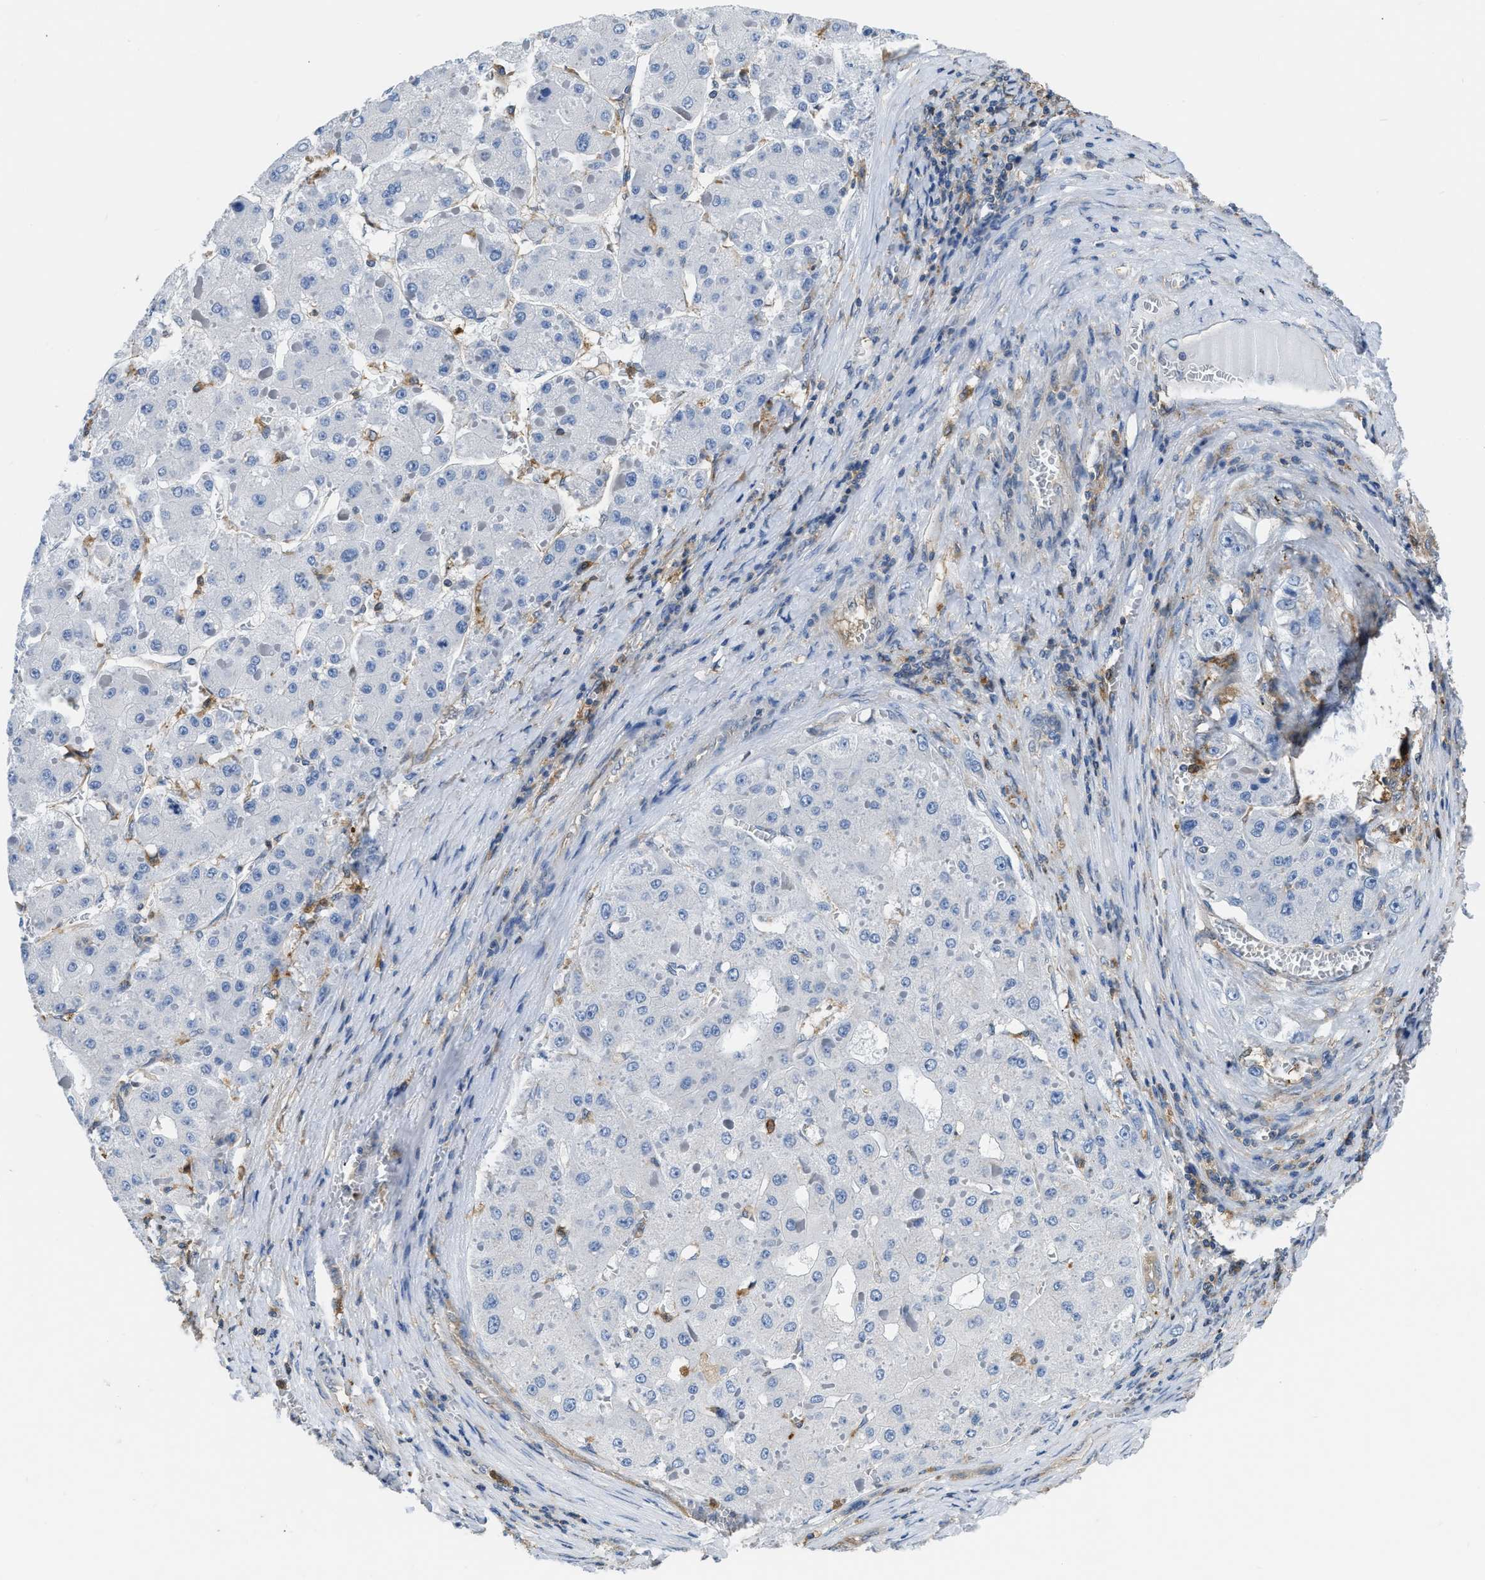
{"staining": {"intensity": "negative", "quantity": "none", "location": "none"}, "tissue": "liver cancer", "cell_type": "Tumor cells", "image_type": "cancer", "snomed": [{"axis": "morphology", "description": "Carcinoma, Hepatocellular, NOS"}, {"axis": "topography", "description": "Liver"}], "caption": "There is no significant expression in tumor cells of liver cancer (hepatocellular carcinoma).", "gene": "PKM", "patient": {"sex": "female", "age": 73}}